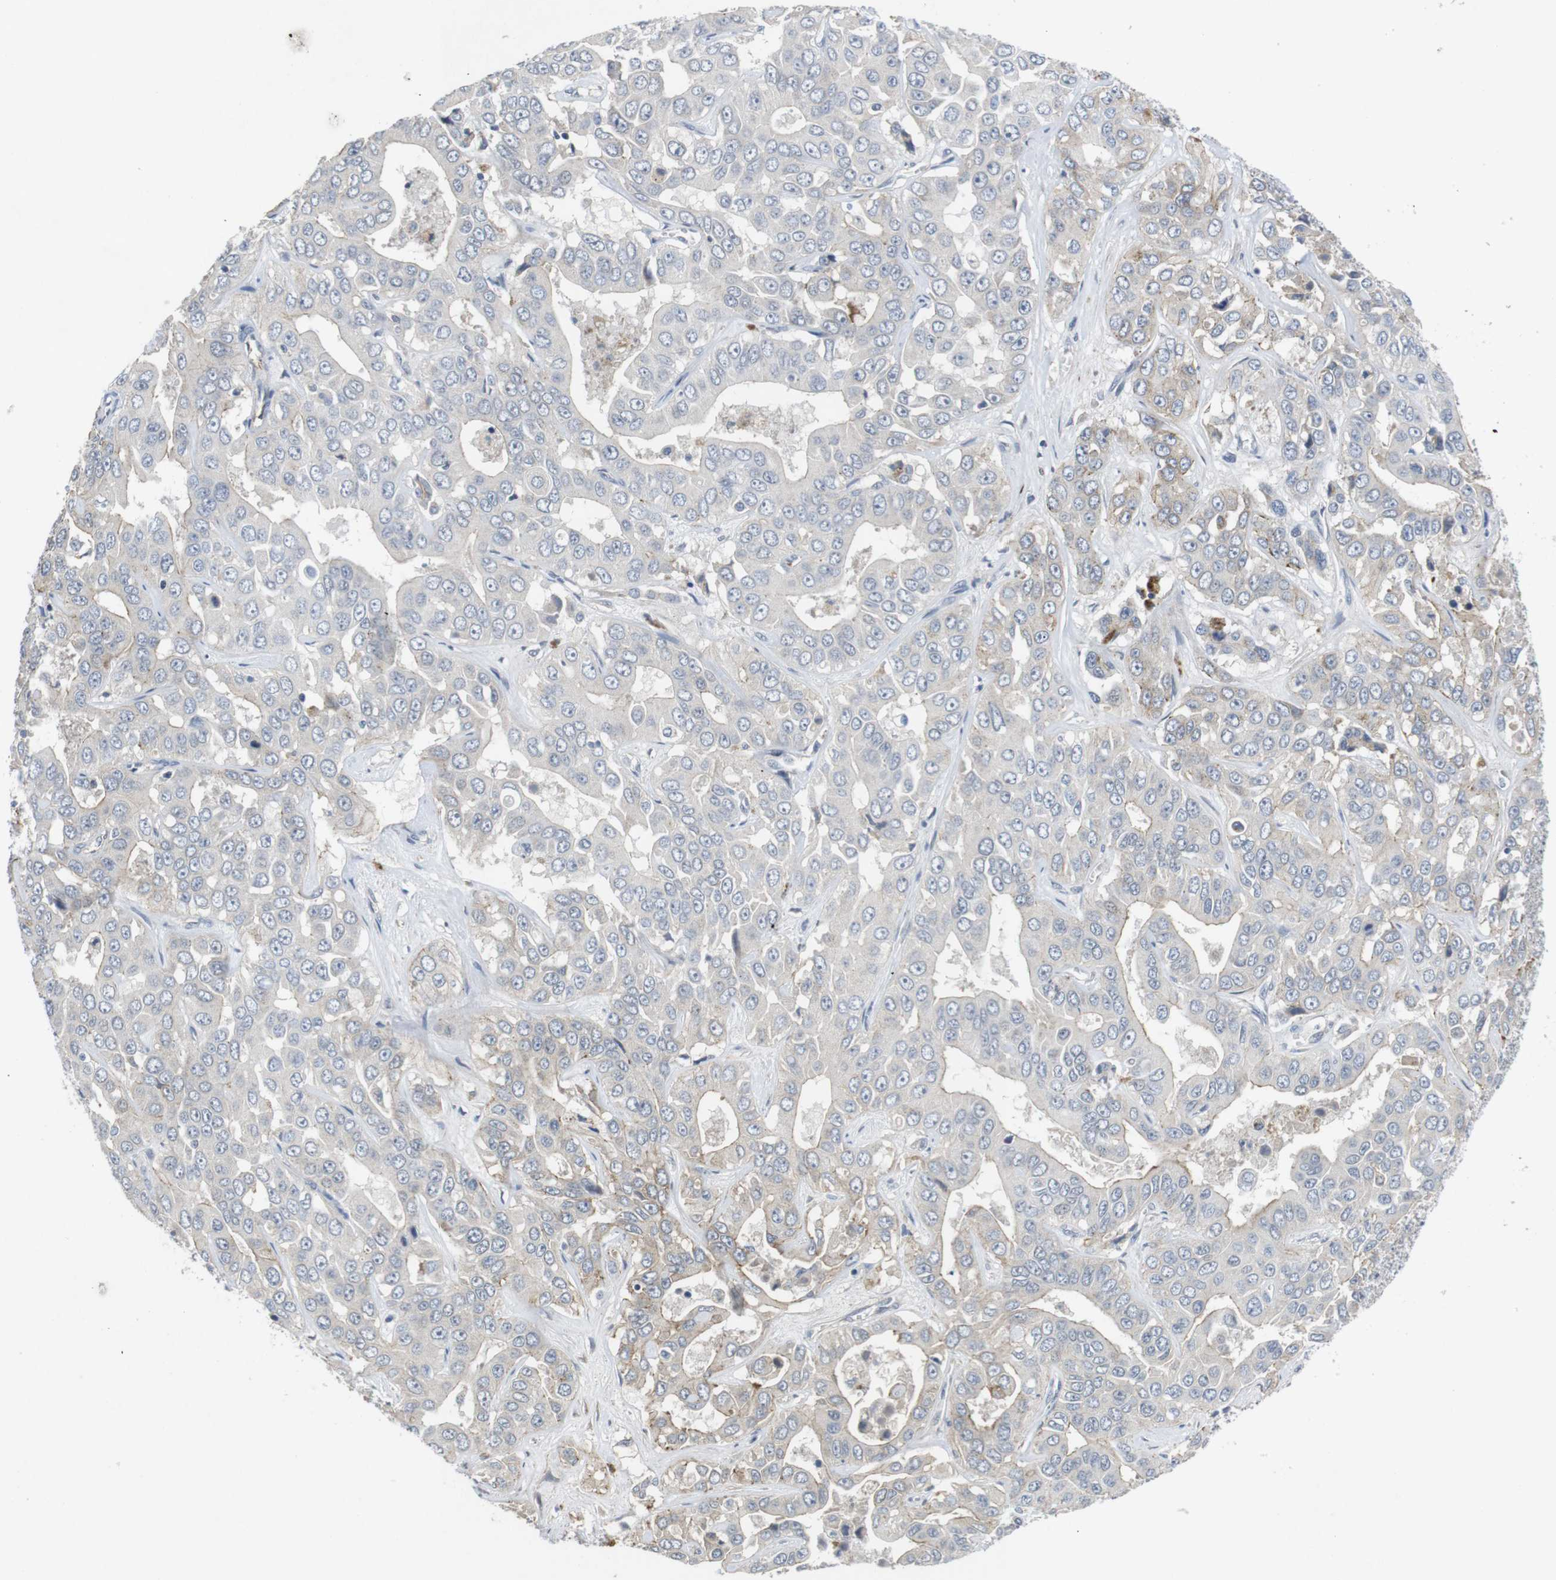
{"staining": {"intensity": "negative", "quantity": "none", "location": "none"}, "tissue": "liver cancer", "cell_type": "Tumor cells", "image_type": "cancer", "snomed": [{"axis": "morphology", "description": "Cholangiocarcinoma"}, {"axis": "topography", "description": "Liver"}], "caption": "An IHC histopathology image of liver cancer (cholangiocarcinoma) is shown. There is no staining in tumor cells of liver cancer (cholangiocarcinoma).", "gene": "NECTIN1", "patient": {"sex": "female", "age": 52}}